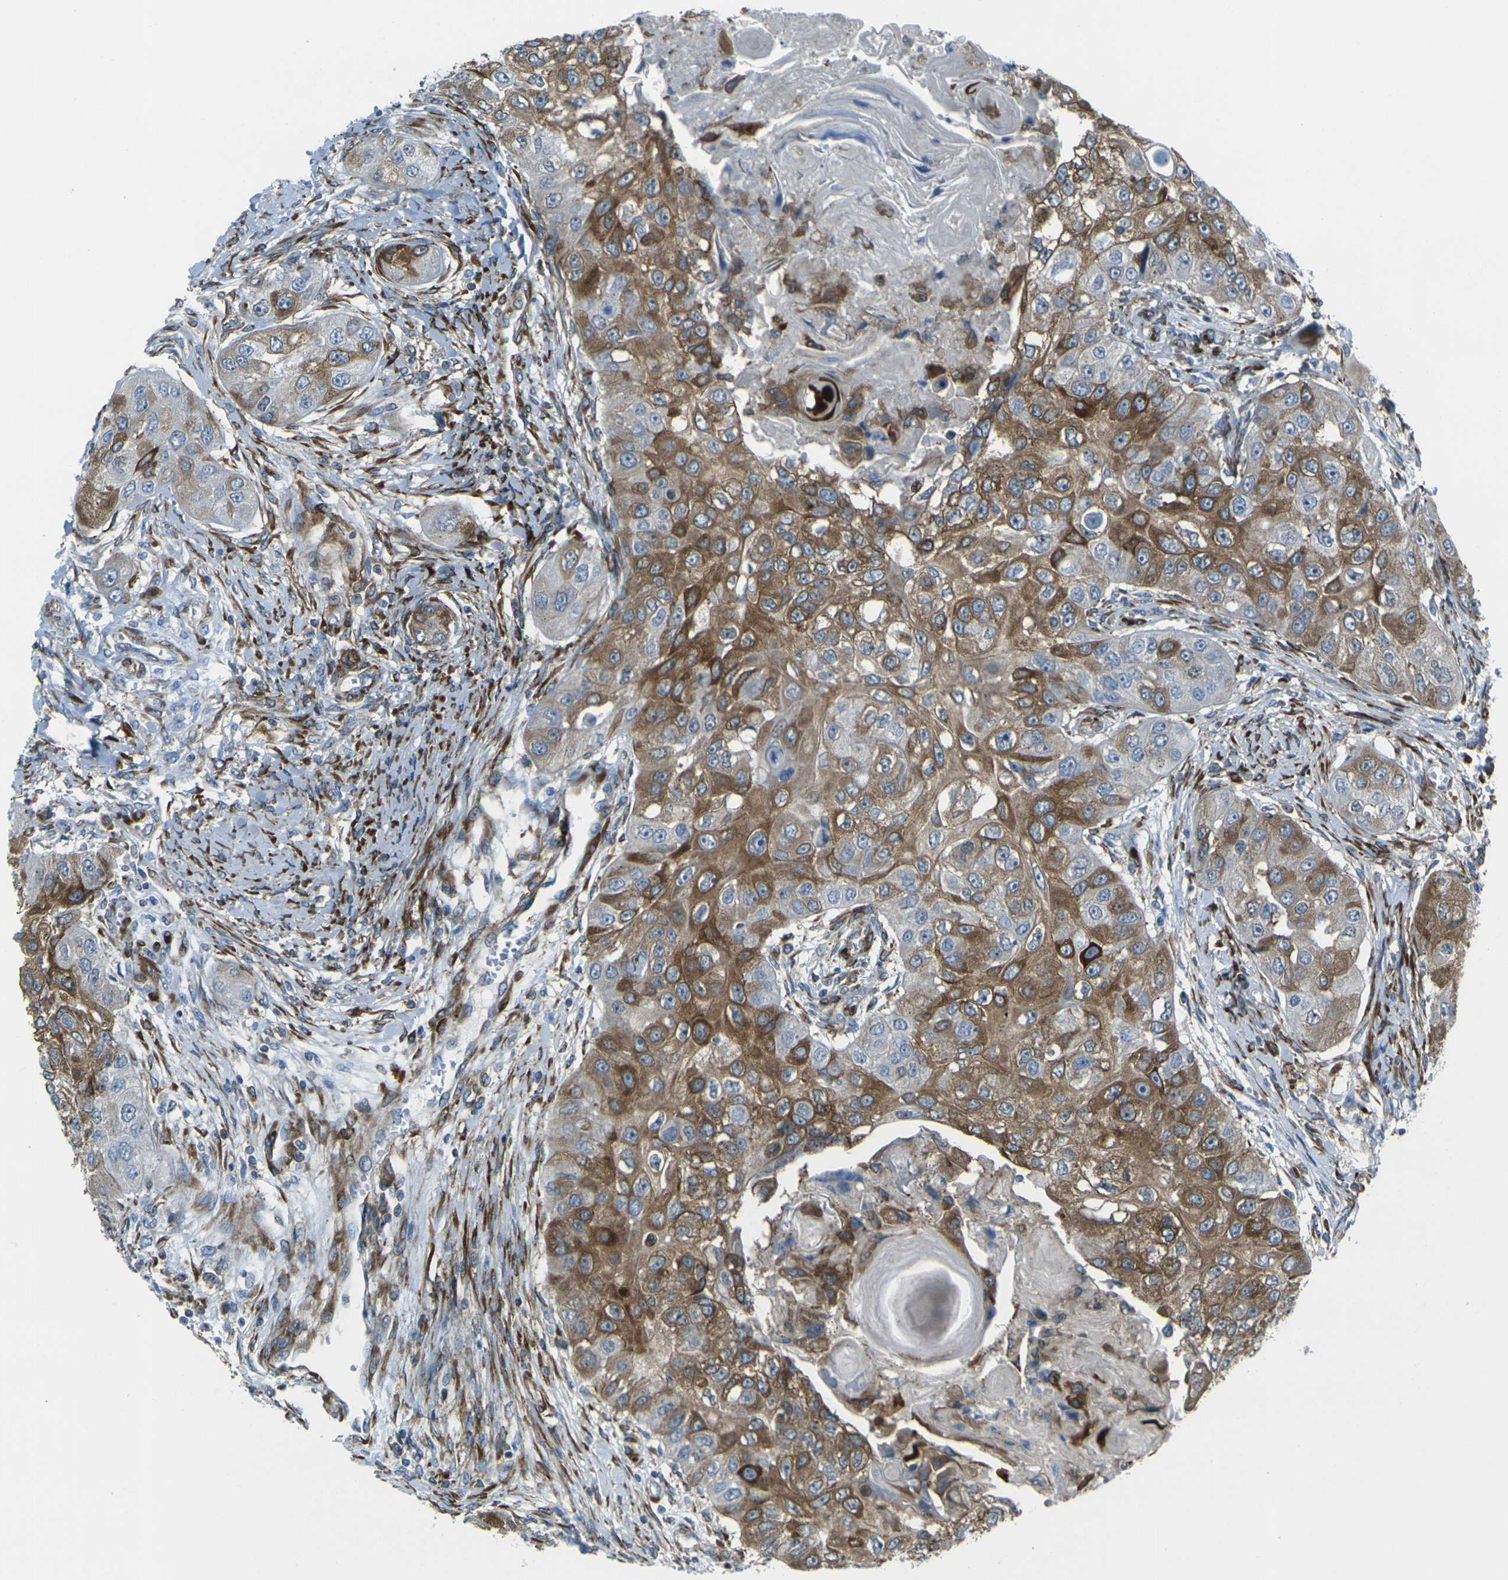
{"staining": {"intensity": "moderate", "quantity": "25%-75%", "location": "cytoplasmic/membranous"}, "tissue": "head and neck cancer", "cell_type": "Tumor cells", "image_type": "cancer", "snomed": [{"axis": "morphology", "description": "Normal tissue, NOS"}, {"axis": "morphology", "description": "Squamous cell carcinoma, NOS"}, {"axis": "topography", "description": "Skeletal muscle"}, {"axis": "topography", "description": "Head-Neck"}], "caption": "Squamous cell carcinoma (head and neck) stained with a protein marker demonstrates moderate staining in tumor cells.", "gene": "CELSR2", "patient": {"sex": "male", "age": 51}}